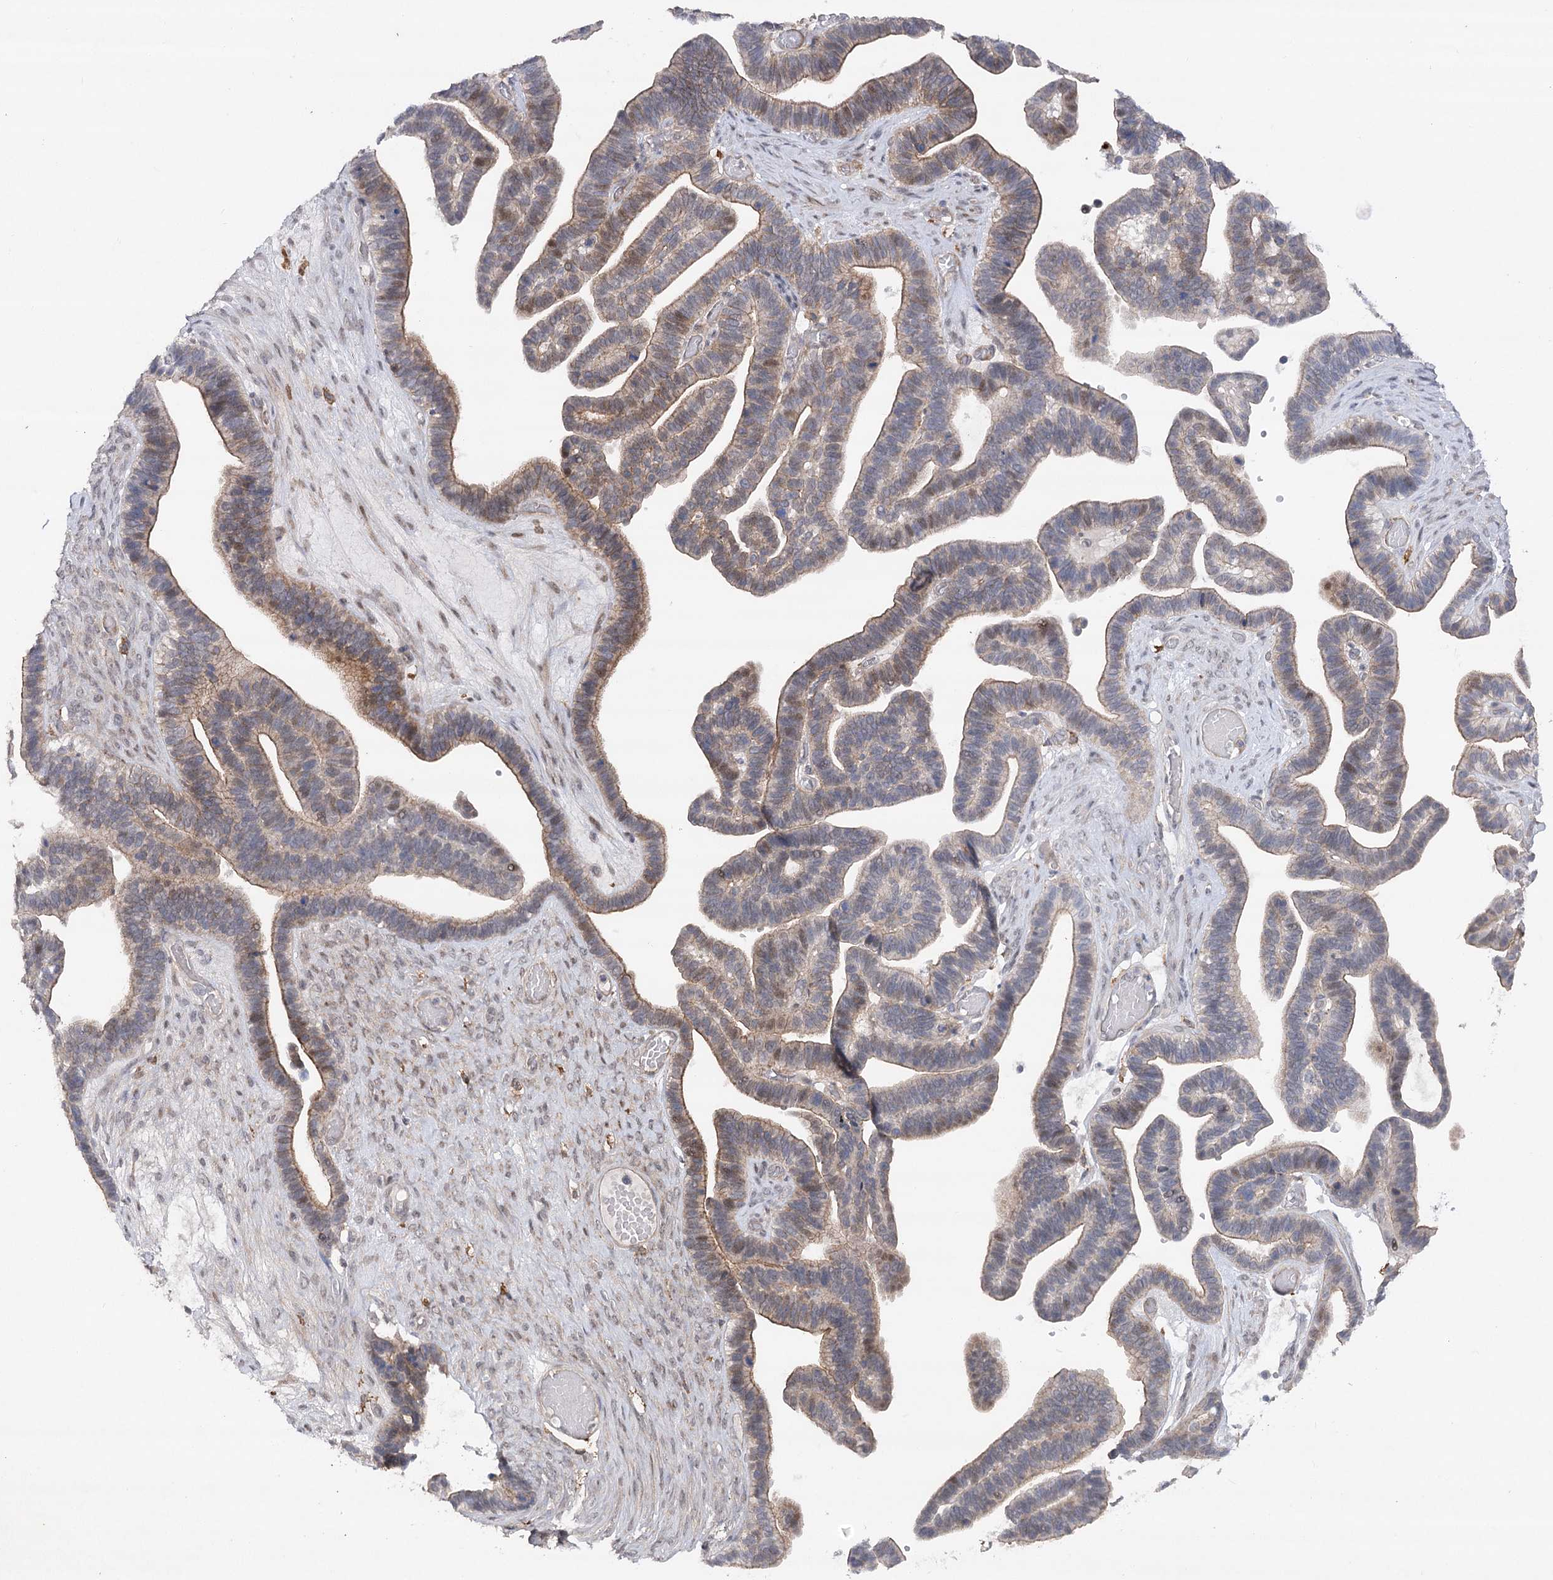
{"staining": {"intensity": "moderate", "quantity": "25%-75%", "location": "cytoplasmic/membranous"}, "tissue": "ovarian cancer", "cell_type": "Tumor cells", "image_type": "cancer", "snomed": [{"axis": "morphology", "description": "Cystadenocarcinoma, serous, NOS"}, {"axis": "topography", "description": "Ovary"}], "caption": "IHC (DAB (3,3'-diaminobenzidine)) staining of human ovarian cancer displays moderate cytoplasmic/membranous protein expression in about 25%-75% of tumor cells.", "gene": "OBSL1", "patient": {"sex": "female", "age": 56}}